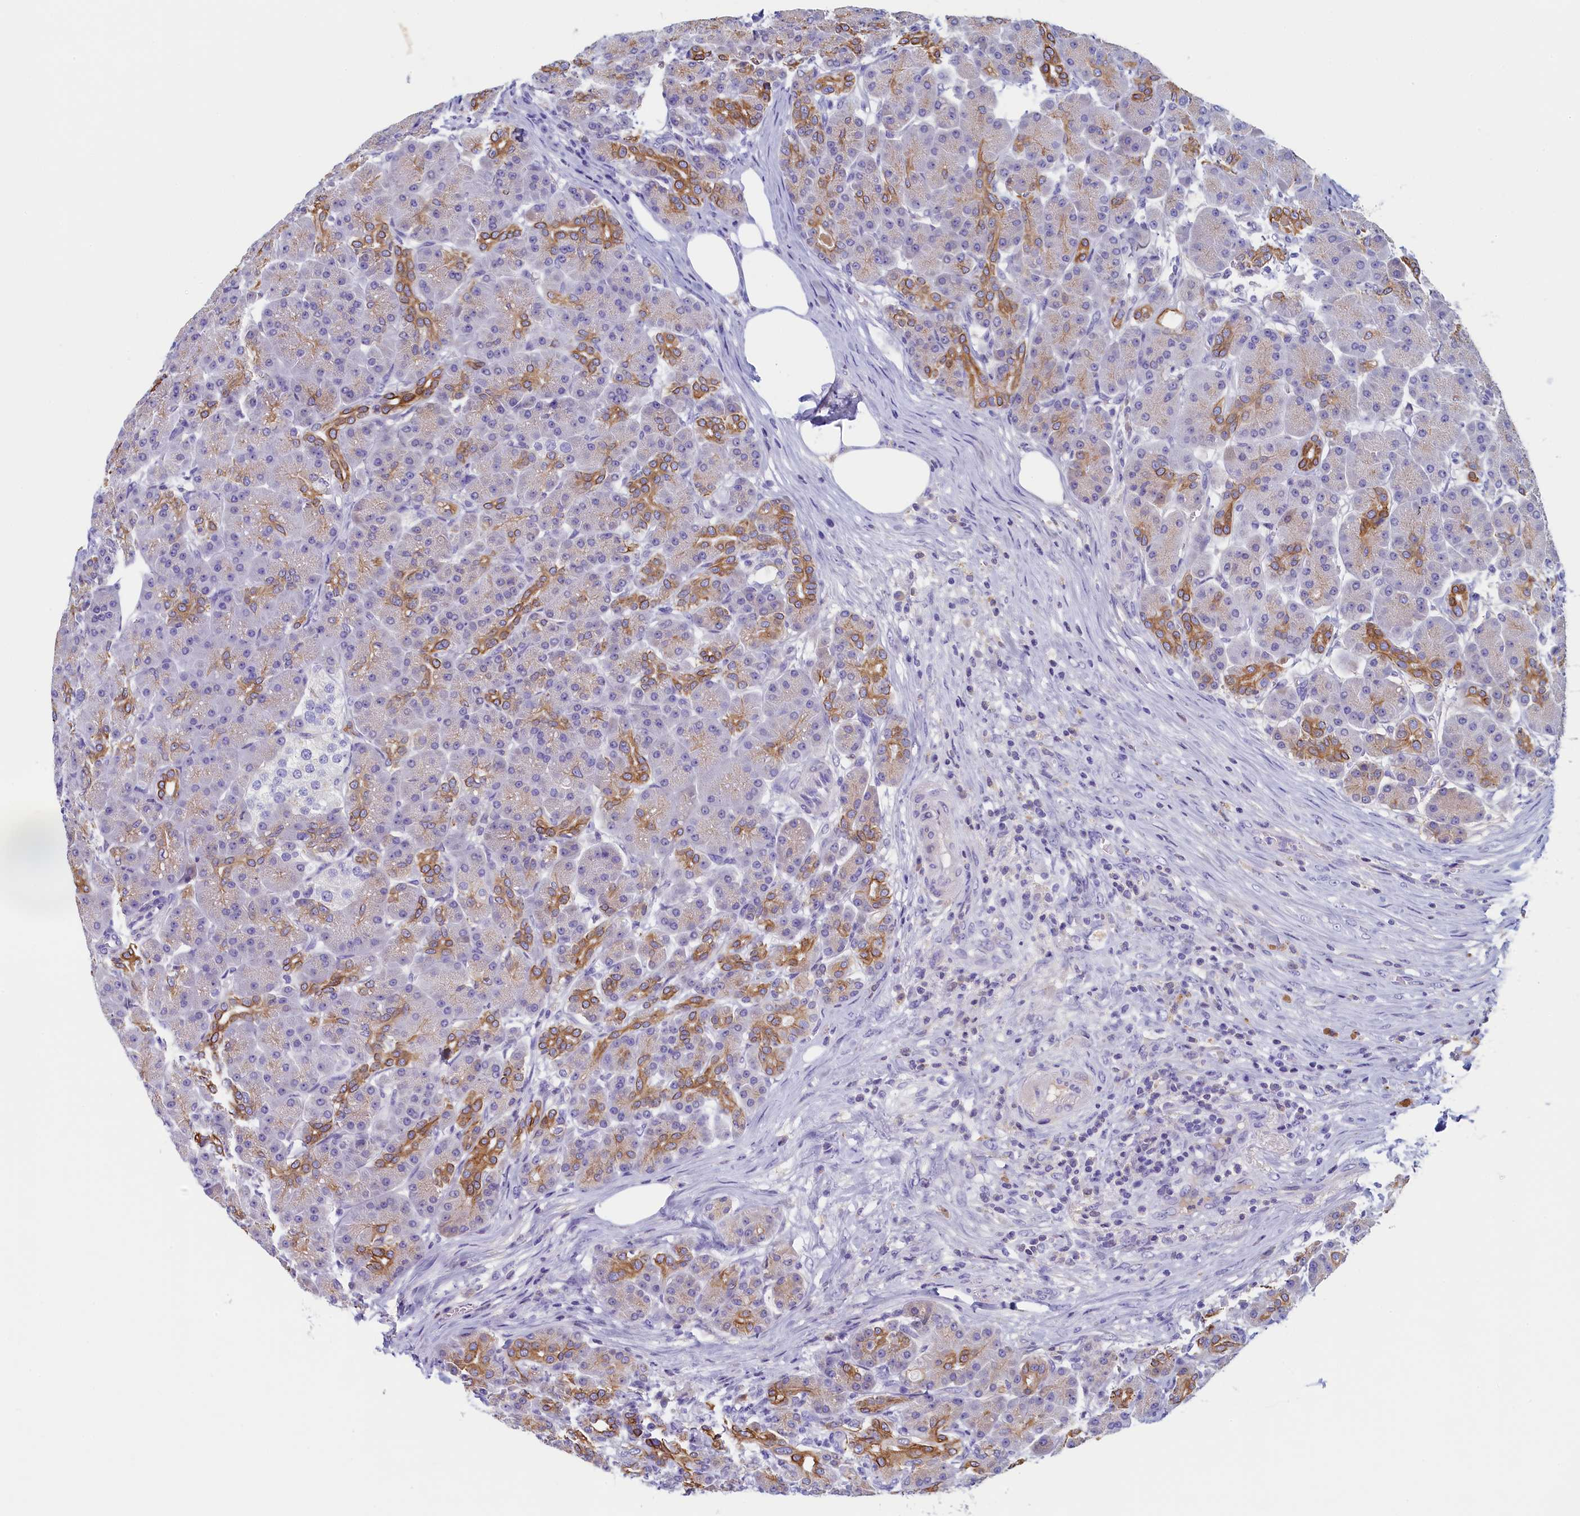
{"staining": {"intensity": "strong", "quantity": "<25%", "location": "cytoplasmic/membranous"}, "tissue": "pancreas", "cell_type": "Exocrine glandular cells", "image_type": "normal", "snomed": [{"axis": "morphology", "description": "Normal tissue, NOS"}, {"axis": "topography", "description": "Pancreas"}], "caption": "Immunohistochemical staining of unremarkable human pancreas exhibits medium levels of strong cytoplasmic/membranous positivity in about <25% of exocrine glandular cells. Nuclei are stained in blue.", "gene": "GUCA1C", "patient": {"sex": "male", "age": 63}}